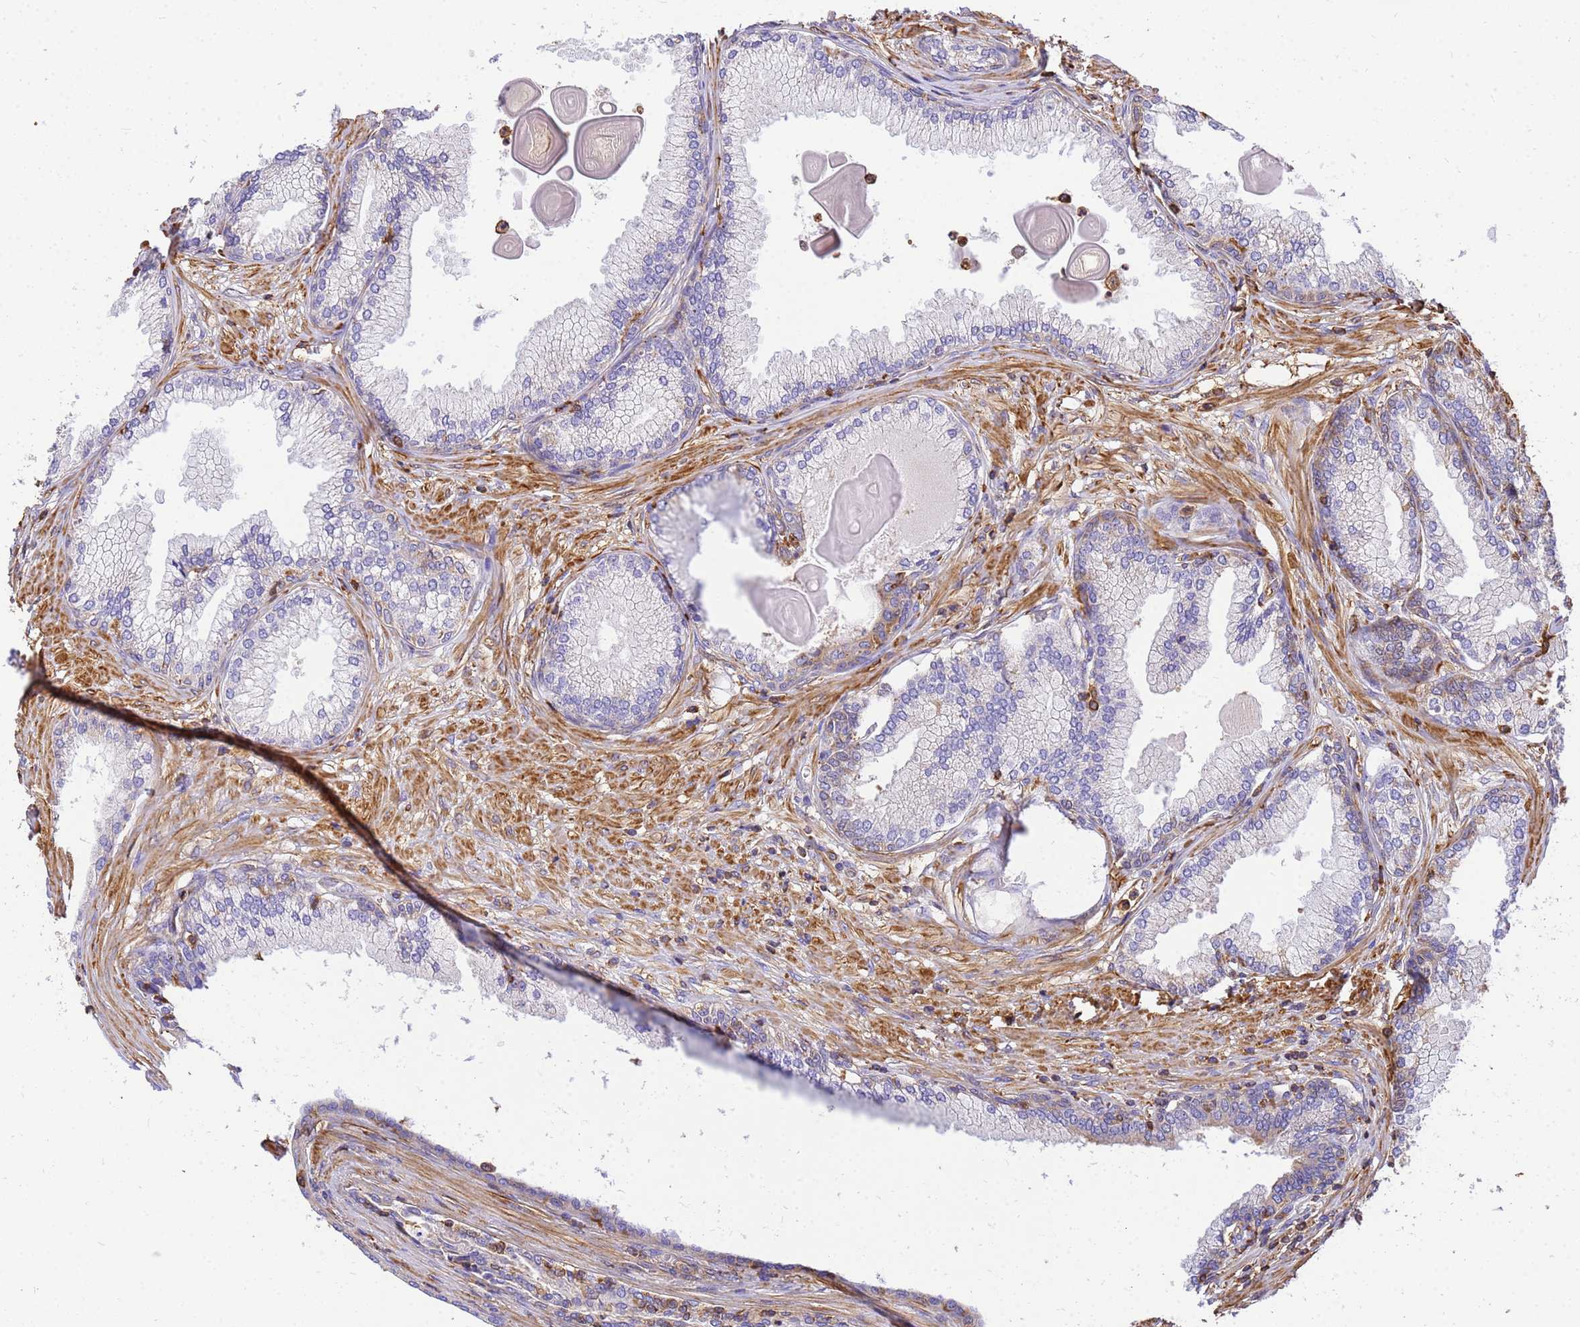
{"staining": {"intensity": "moderate", "quantity": "<25%", "location": "cytoplasmic/membranous"}, "tissue": "prostate cancer", "cell_type": "Tumor cells", "image_type": "cancer", "snomed": [{"axis": "morphology", "description": "Adenocarcinoma, High grade"}, {"axis": "topography", "description": "Prostate"}], "caption": "DAB (3,3'-diaminobenzidine) immunohistochemical staining of prostate high-grade adenocarcinoma exhibits moderate cytoplasmic/membranous protein expression in about <25% of tumor cells.", "gene": "WDR64", "patient": {"sex": "male", "age": 74}}